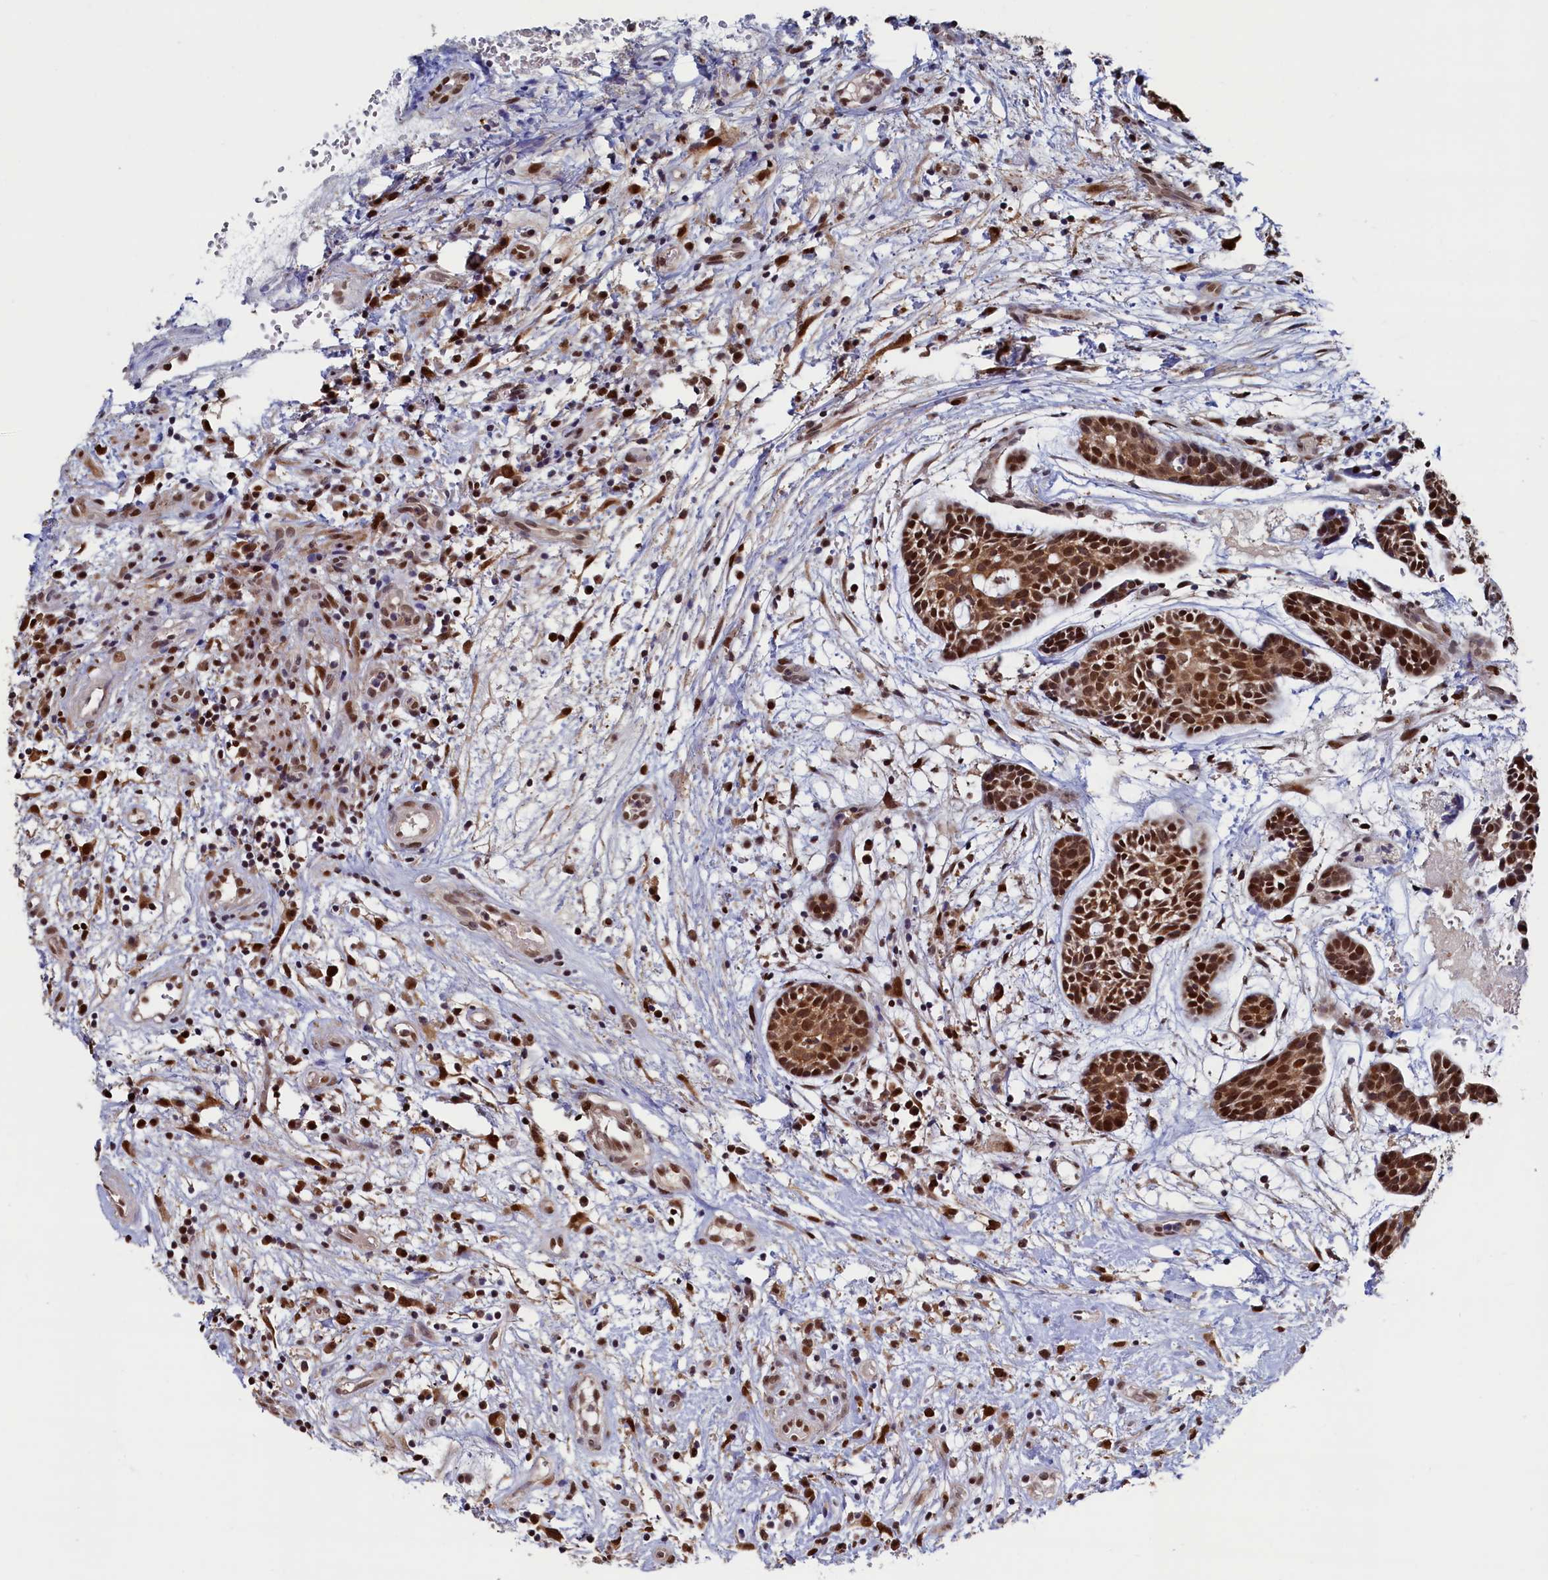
{"staining": {"intensity": "strong", "quantity": ">75%", "location": "cytoplasmic/membranous,nuclear"}, "tissue": "head and neck cancer", "cell_type": "Tumor cells", "image_type": "cancer", "snomed": [{"axis": "morphology", "description": "Adenocarcinoma, NOS"}, {"axis": "topography", "description": "Subcutis"}, {"axis": "topography", "description": "Head-Neck"}], "caption": "Human head and neck cancer (adenocarcinoma) stained for a protein (brown) reveals strong cytoplasmic/membranous and nuclear positive staining in approximately >75% of tumor cells.", "gene": "AHCY", "patient": {"sex": "female", "age": 73}}